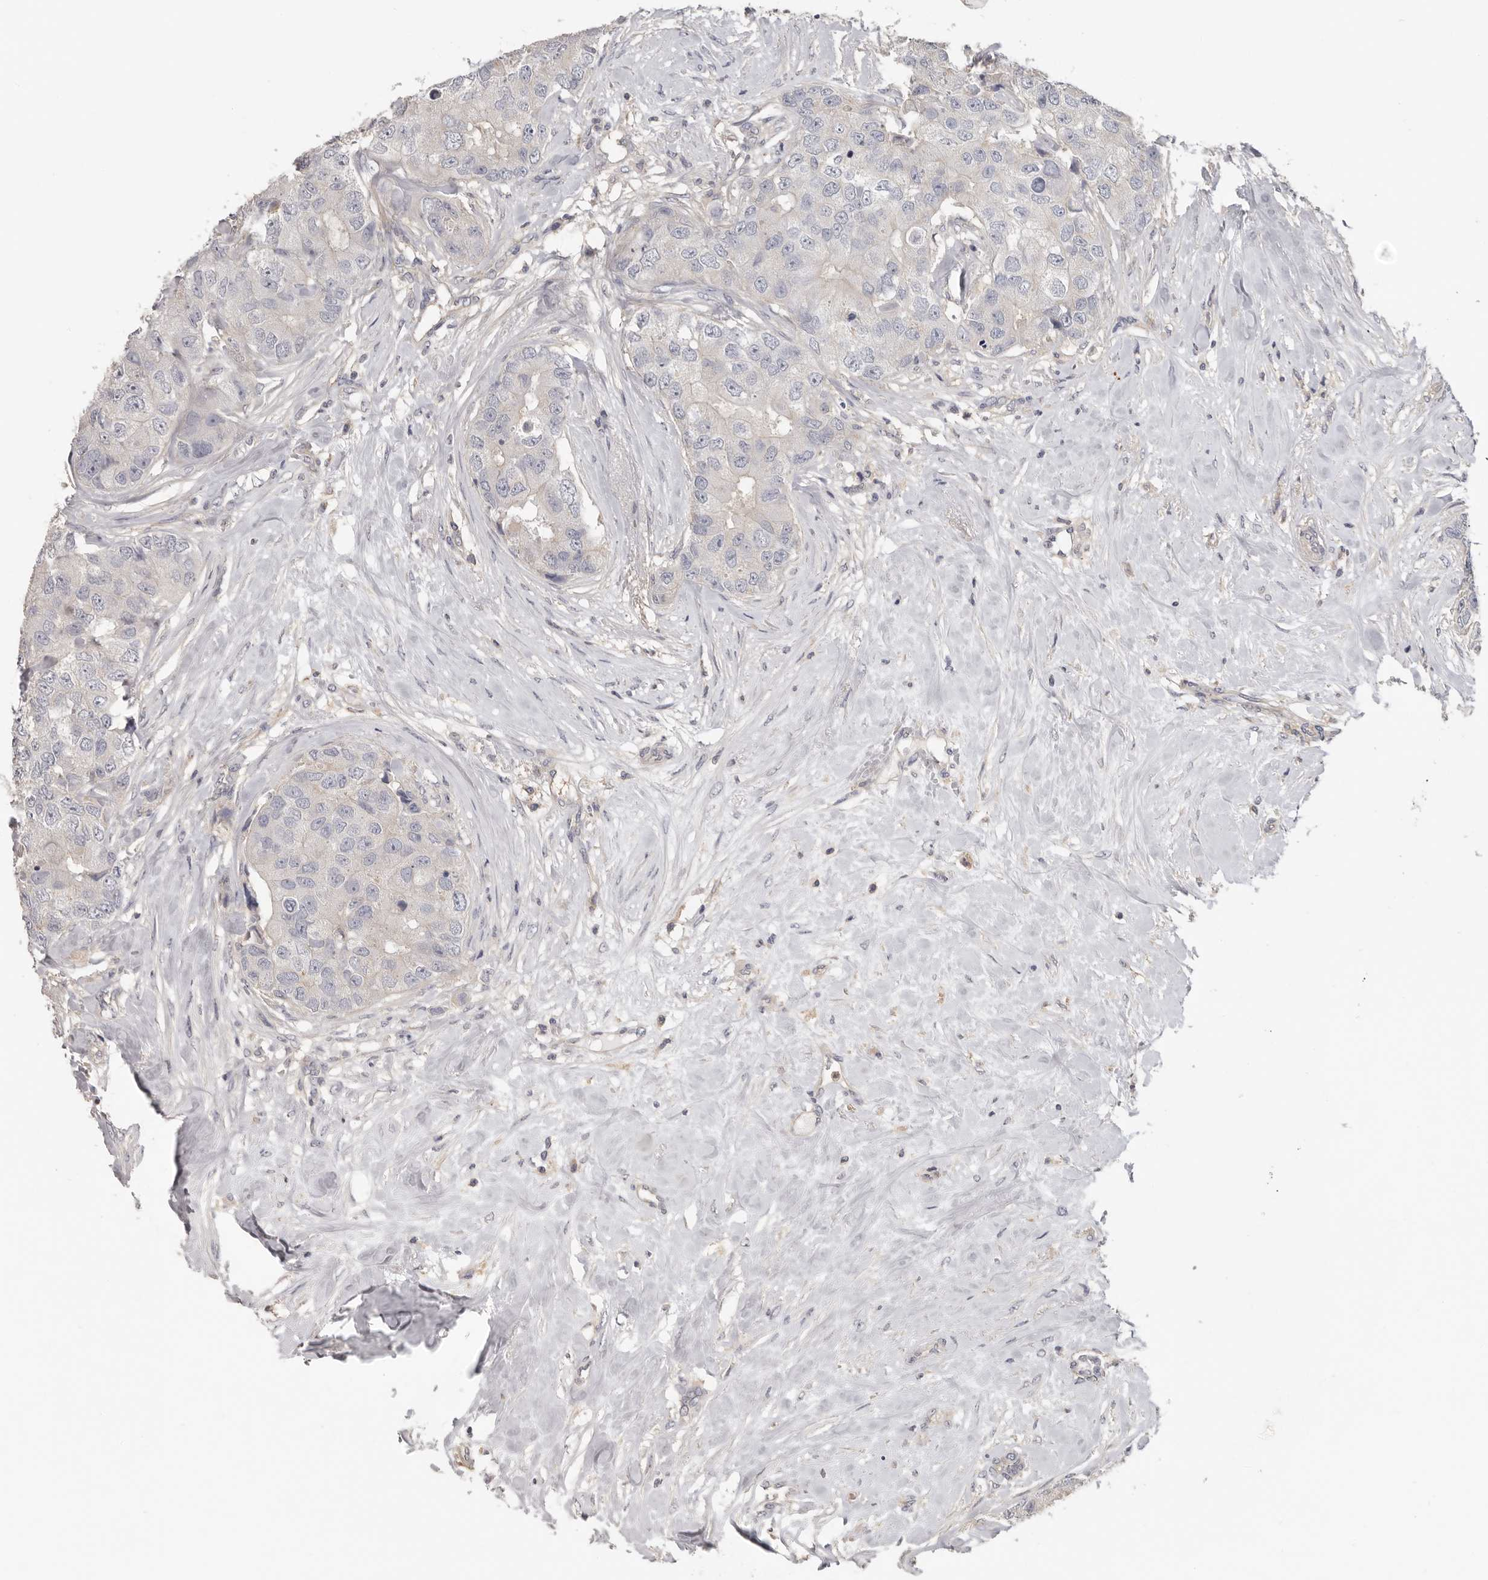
{"staining": {"intensity": "negative", "quantity": "none", "location": "none"}, "tissue": "breast cancer", "cell_type": "Tumor cells", "image_type": "cancer", "snomed": [{"axis": "morphology", "description": "Duct carcinoma"}, {"axis": "topography", "description": "Breast"}], "caption": "IHC image of neoplastic tissue: human breast infiltrating ductal carcinoma stained with DAB demonstrates no significant protein expression in tumor cells. (Stains: DAB IHC with hematoxylin counter stain, Microscopy: brightfield microscopy at high magnification).", "gene": "WDTC1", "patient": {"sex": "female", "age": 62}}